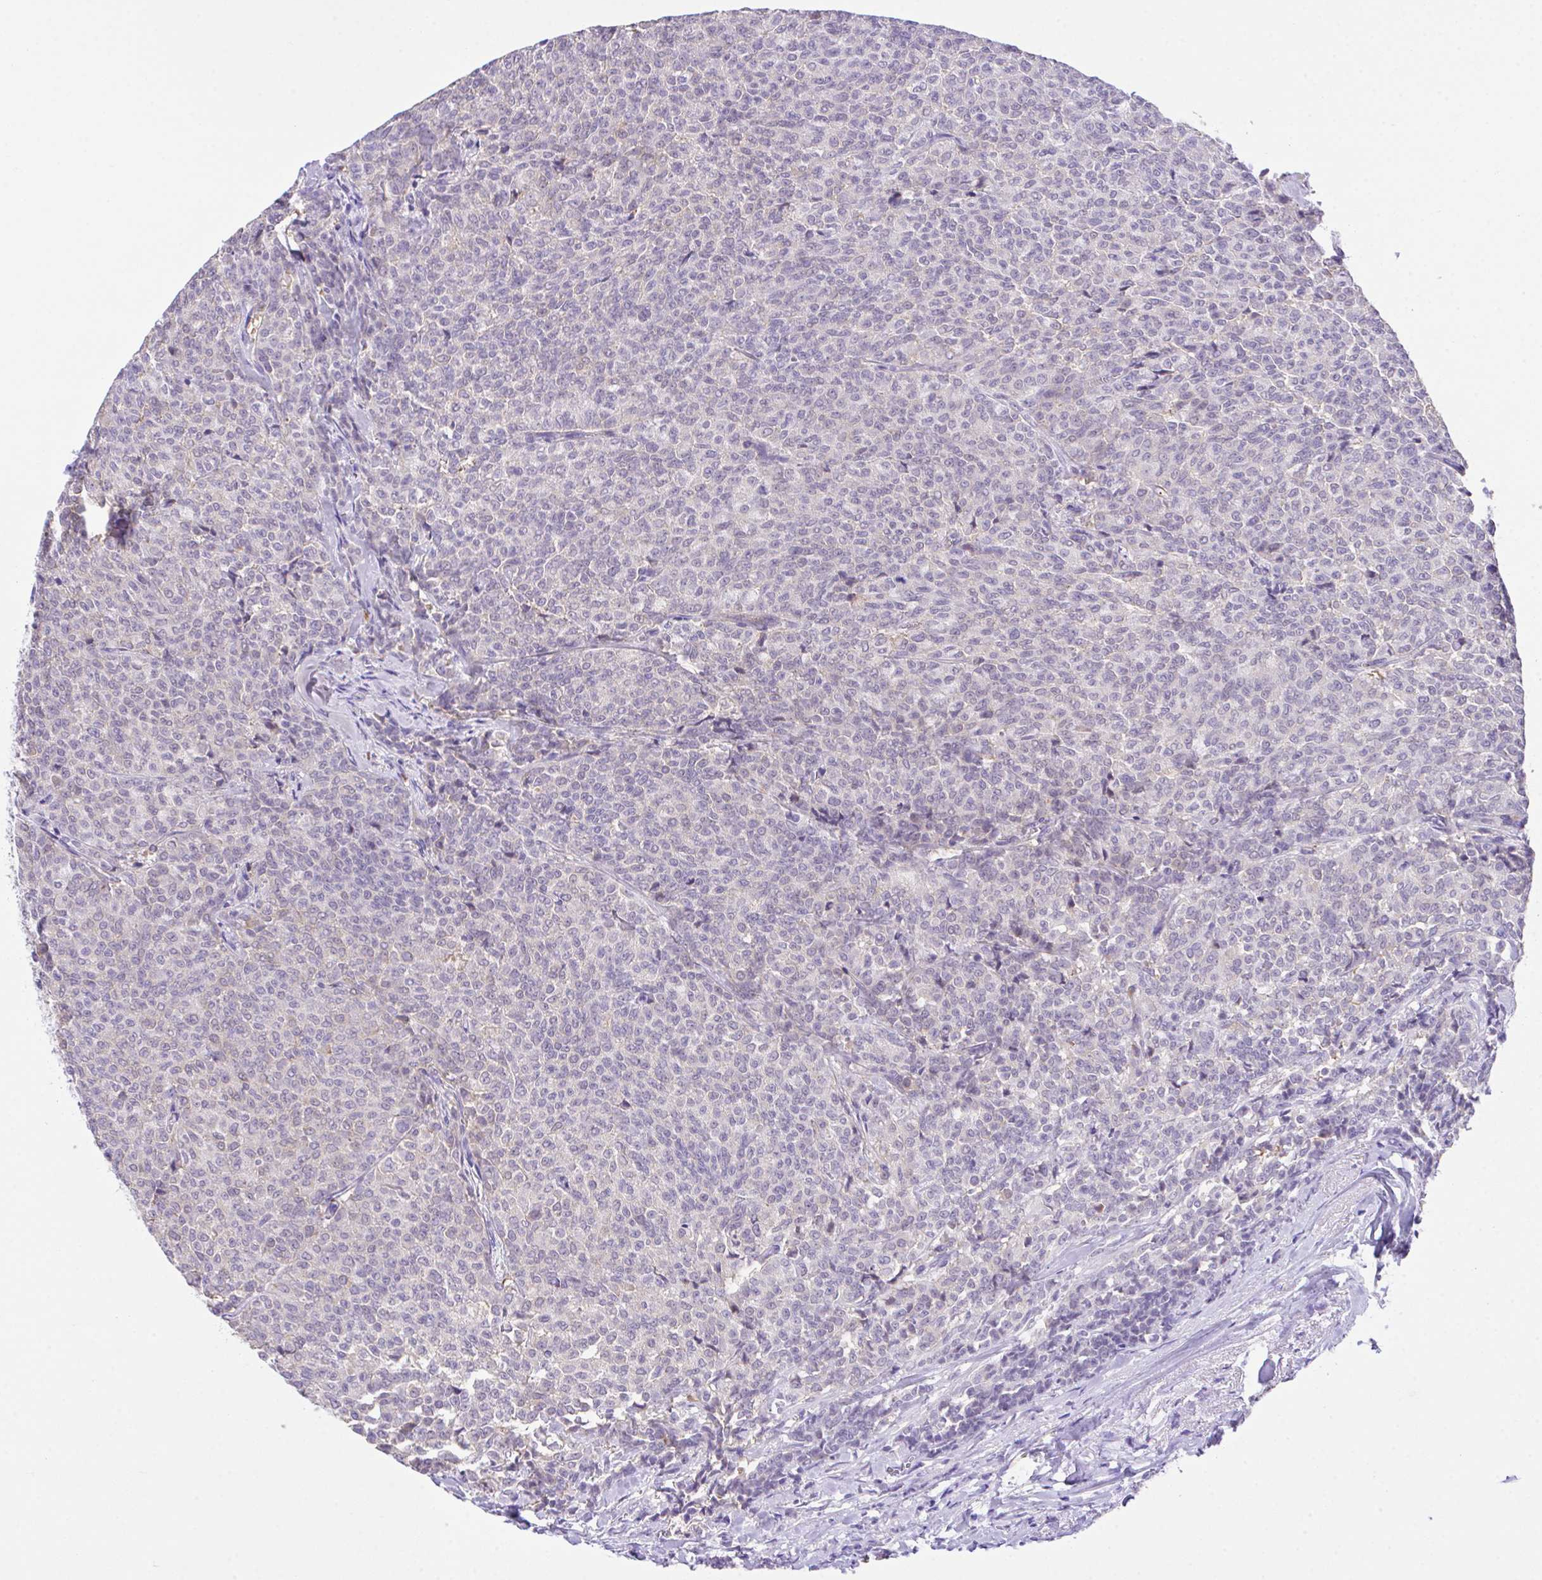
{"staining": {"intensity": "negative", "quantity": "none", "location": "none"}, "tissue": "breast cancer", "cell_type": "Tumor cells", "image_type": "cancer", "snomed": [{"axis": "morphology", "description": "Duct carcinoma"}, {"axis": "topography", "description": "Breast"}], "caption": "Immunohistochemistry (IHC) image of neoplastic tissue: human invasive ductal carcinoma (breast) stained with DAB exhibits no significant protein positivity in tumor cells.", "gene": "HOXB4", "patient": {"sex": "female", "age": 91}}